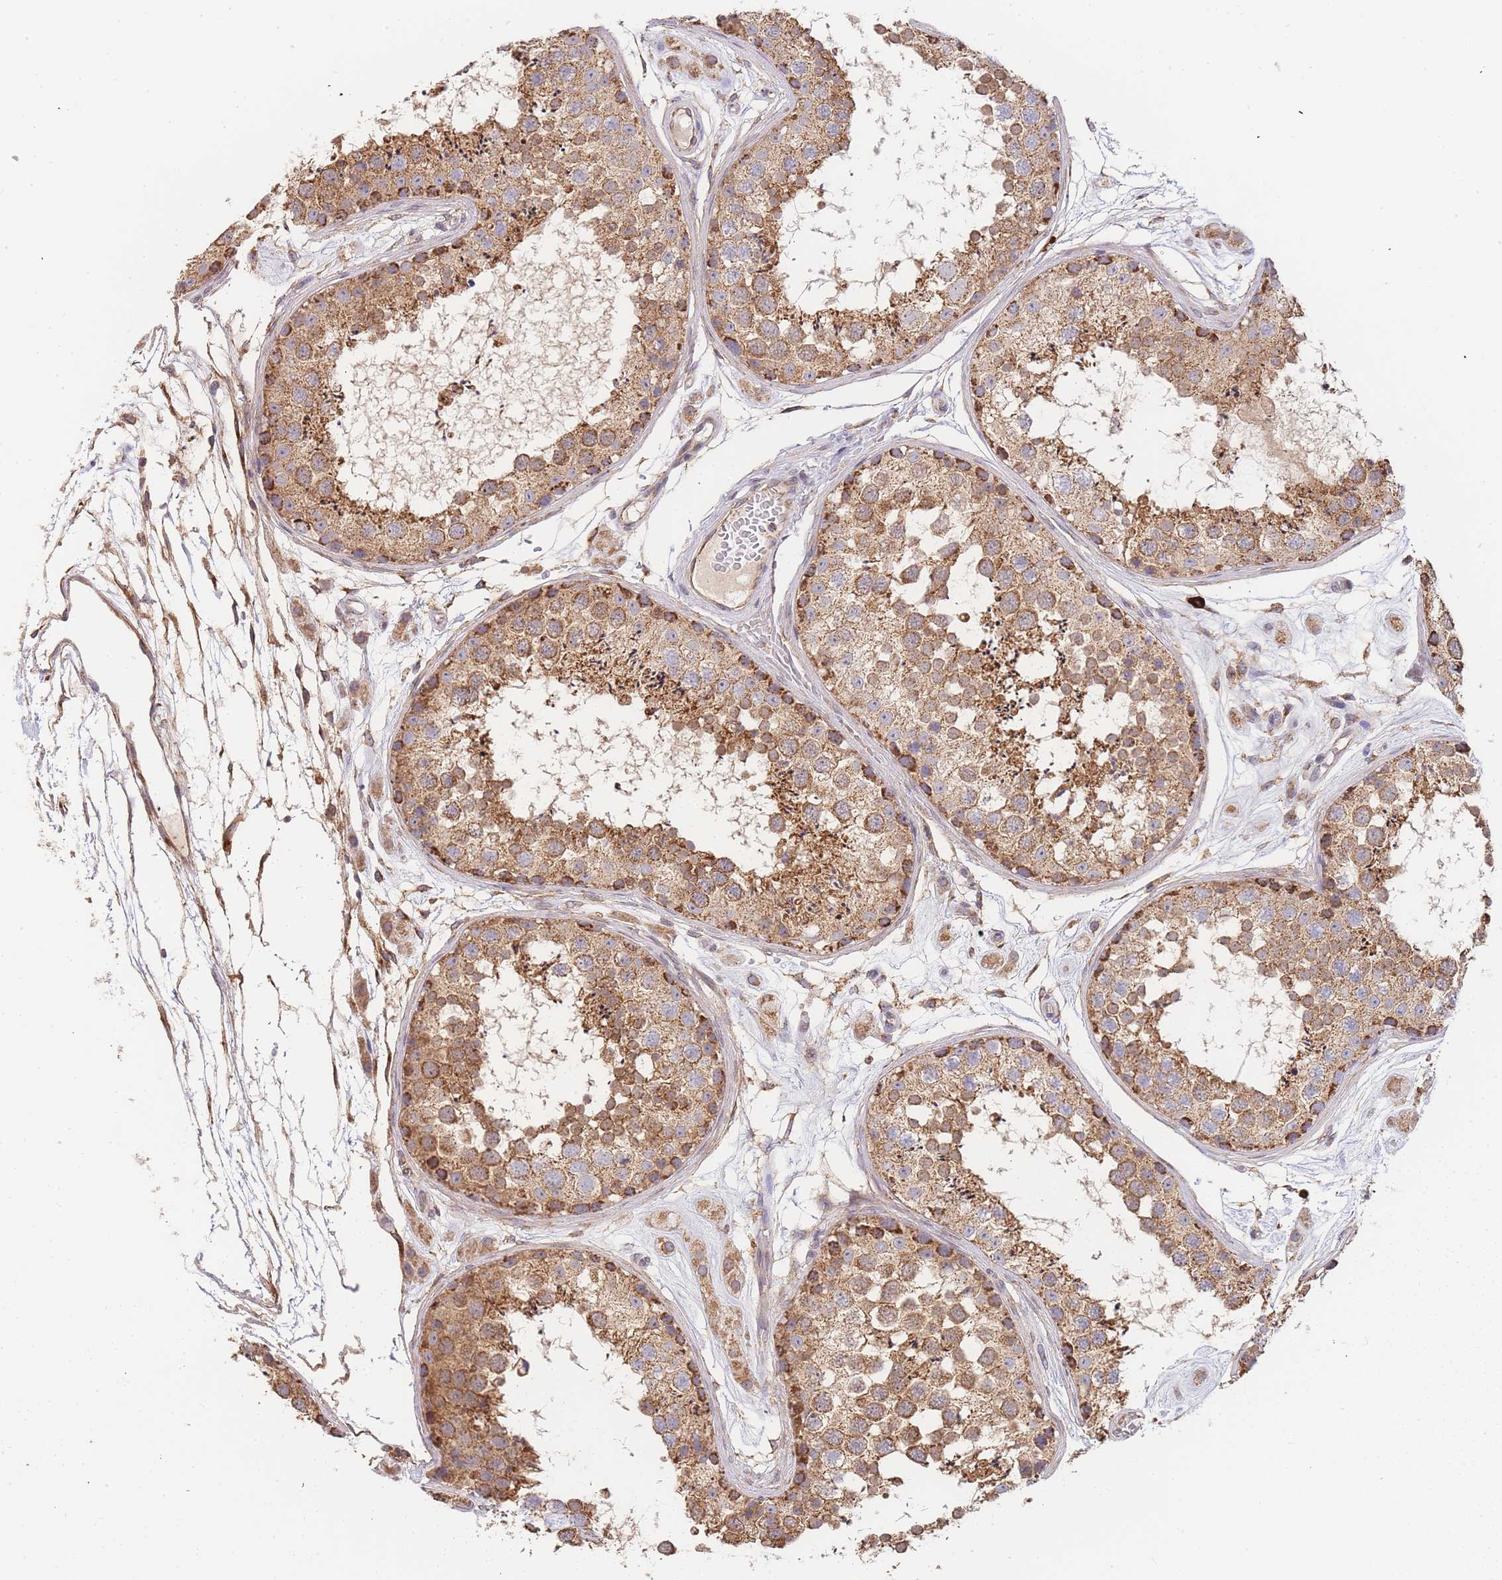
{"staining": {"intensity": "moderate", "quantity": ">75%", "location": "cytoplasmic/membranous"}, "tissue": "testis", "cell_type": "Cells in seminiferous ducts", "image_type": "normal", "snomed": [{"axis": "morphology", "description": "Normal tissue, NOS"}, {"axis": "topography", "description": "Testis"}], "caption": "Protein staining exhibits moderate cytoplasmic/membranous staining in approximately >75% of cells in seminiferous ducts in benign testis.", "gene": "ADCY9", "patient": {"sex": "male", "age": 25}}